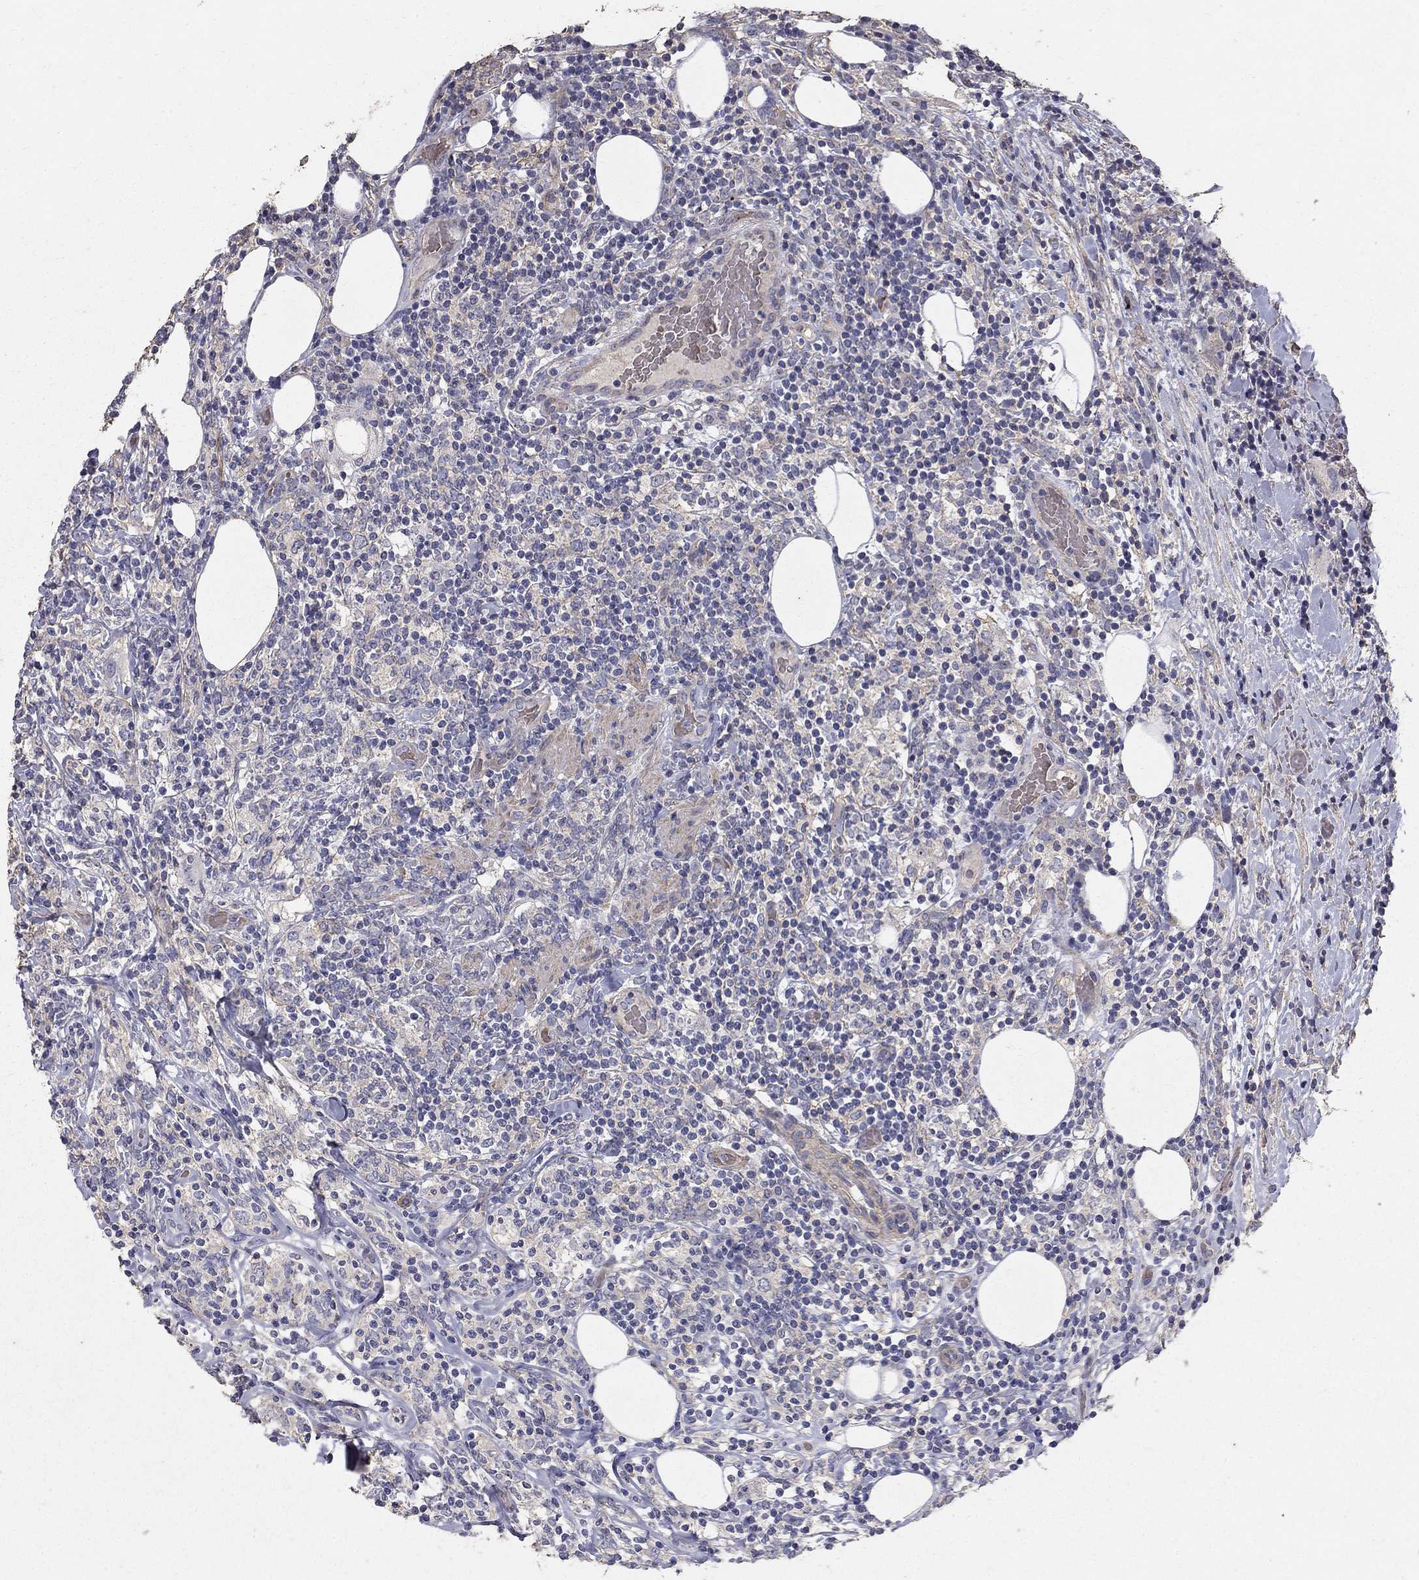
{"staining": {"intensity": "negative", "quantity": "none", "location": "none"}, "tissue": "lymphoma", "cell_type": "Tumor cells", "image_type": "cancer", "snomed": [{"axis": "morphology", "description": "Malignant lymphoma, non-Hodgkin's type, High grade"}, {"axis": "topography", "description": "Lymph node"}], "caption": "Micrograph shows no significant protein staining in tumor cells of malignant lymphoma, non-Hodgkin's type (high-grade).", "gene": "MPP2", "patient": {"sex": "female", "age": 84}}